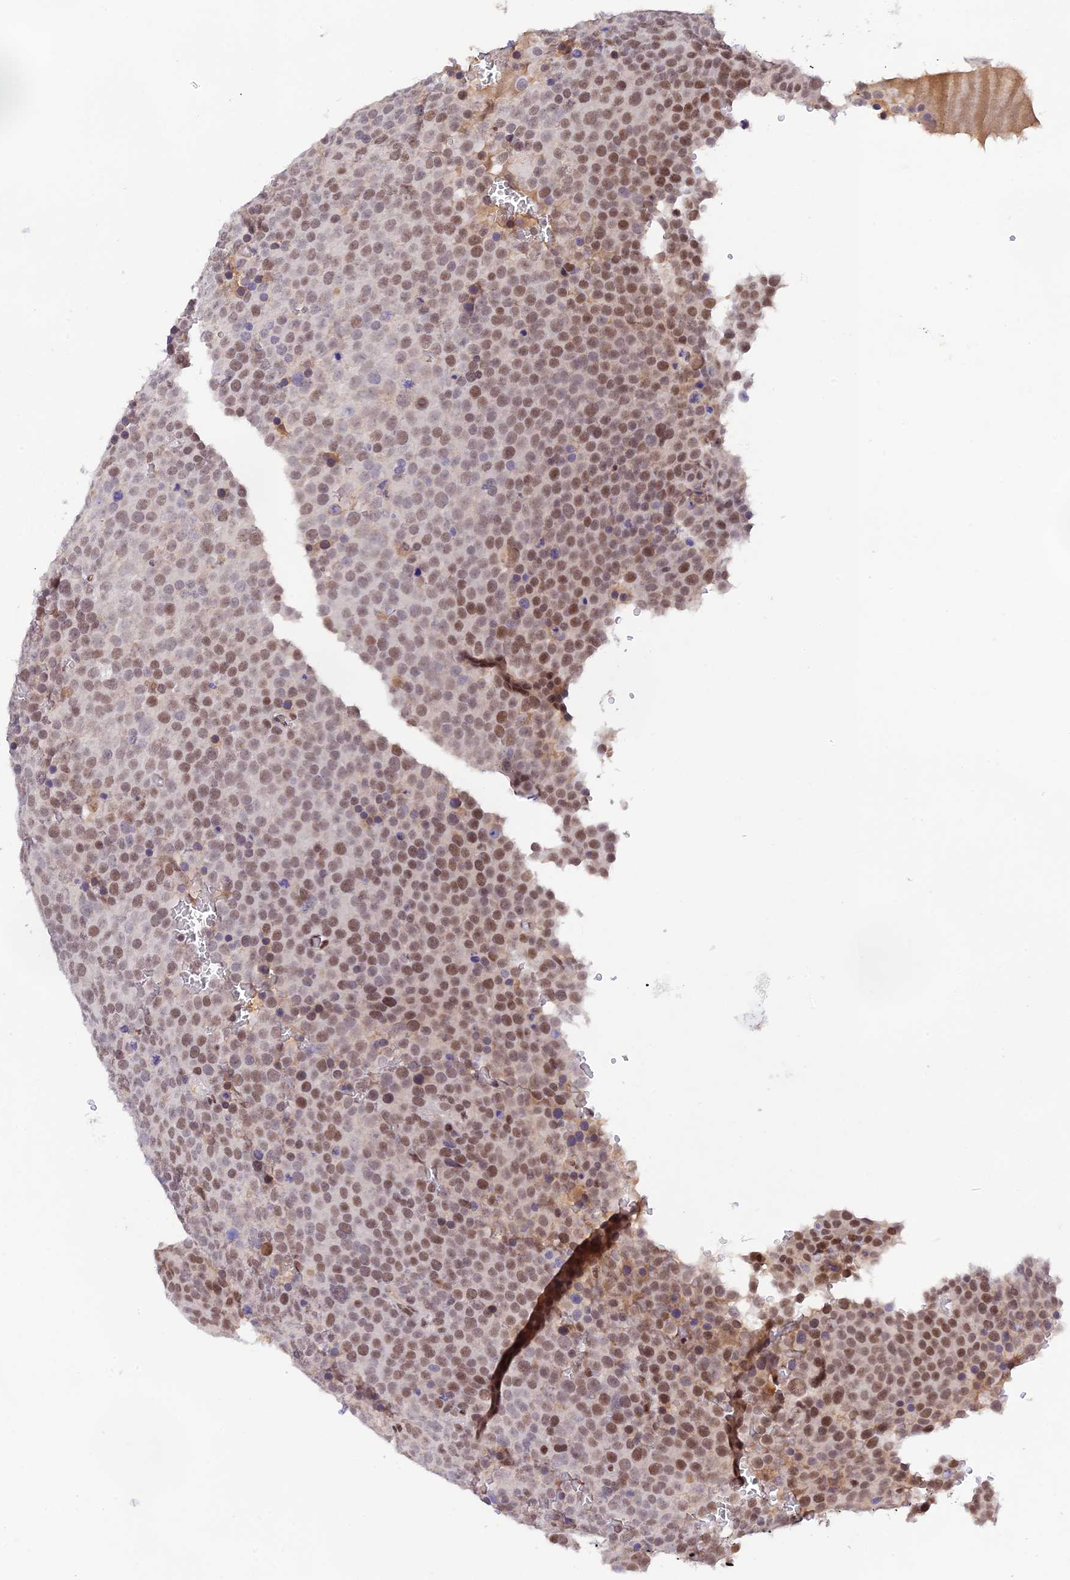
{"staining": {"intensity": "moderate", "quantity": ">75%", "location": "nuclear"}, "tissue": "testis cancer", "cell_type": "Tumor cells", "image_type": "cancer", "snomed": [{"axis": "morphology", "description": "Seminoma, NOS"}, {"axis": "topography", "description": "Testis"}], "caption": "A brown stain labels moderate nuclear staining of a protein in testis cancer (seminoma) tumor cells. (DAB (3,3'-diaminobenzidine) = brown stain, brightfield microscopy at high magnification).", "gene": "THAP11", "patient": {"sex": "male", "age": 71}}